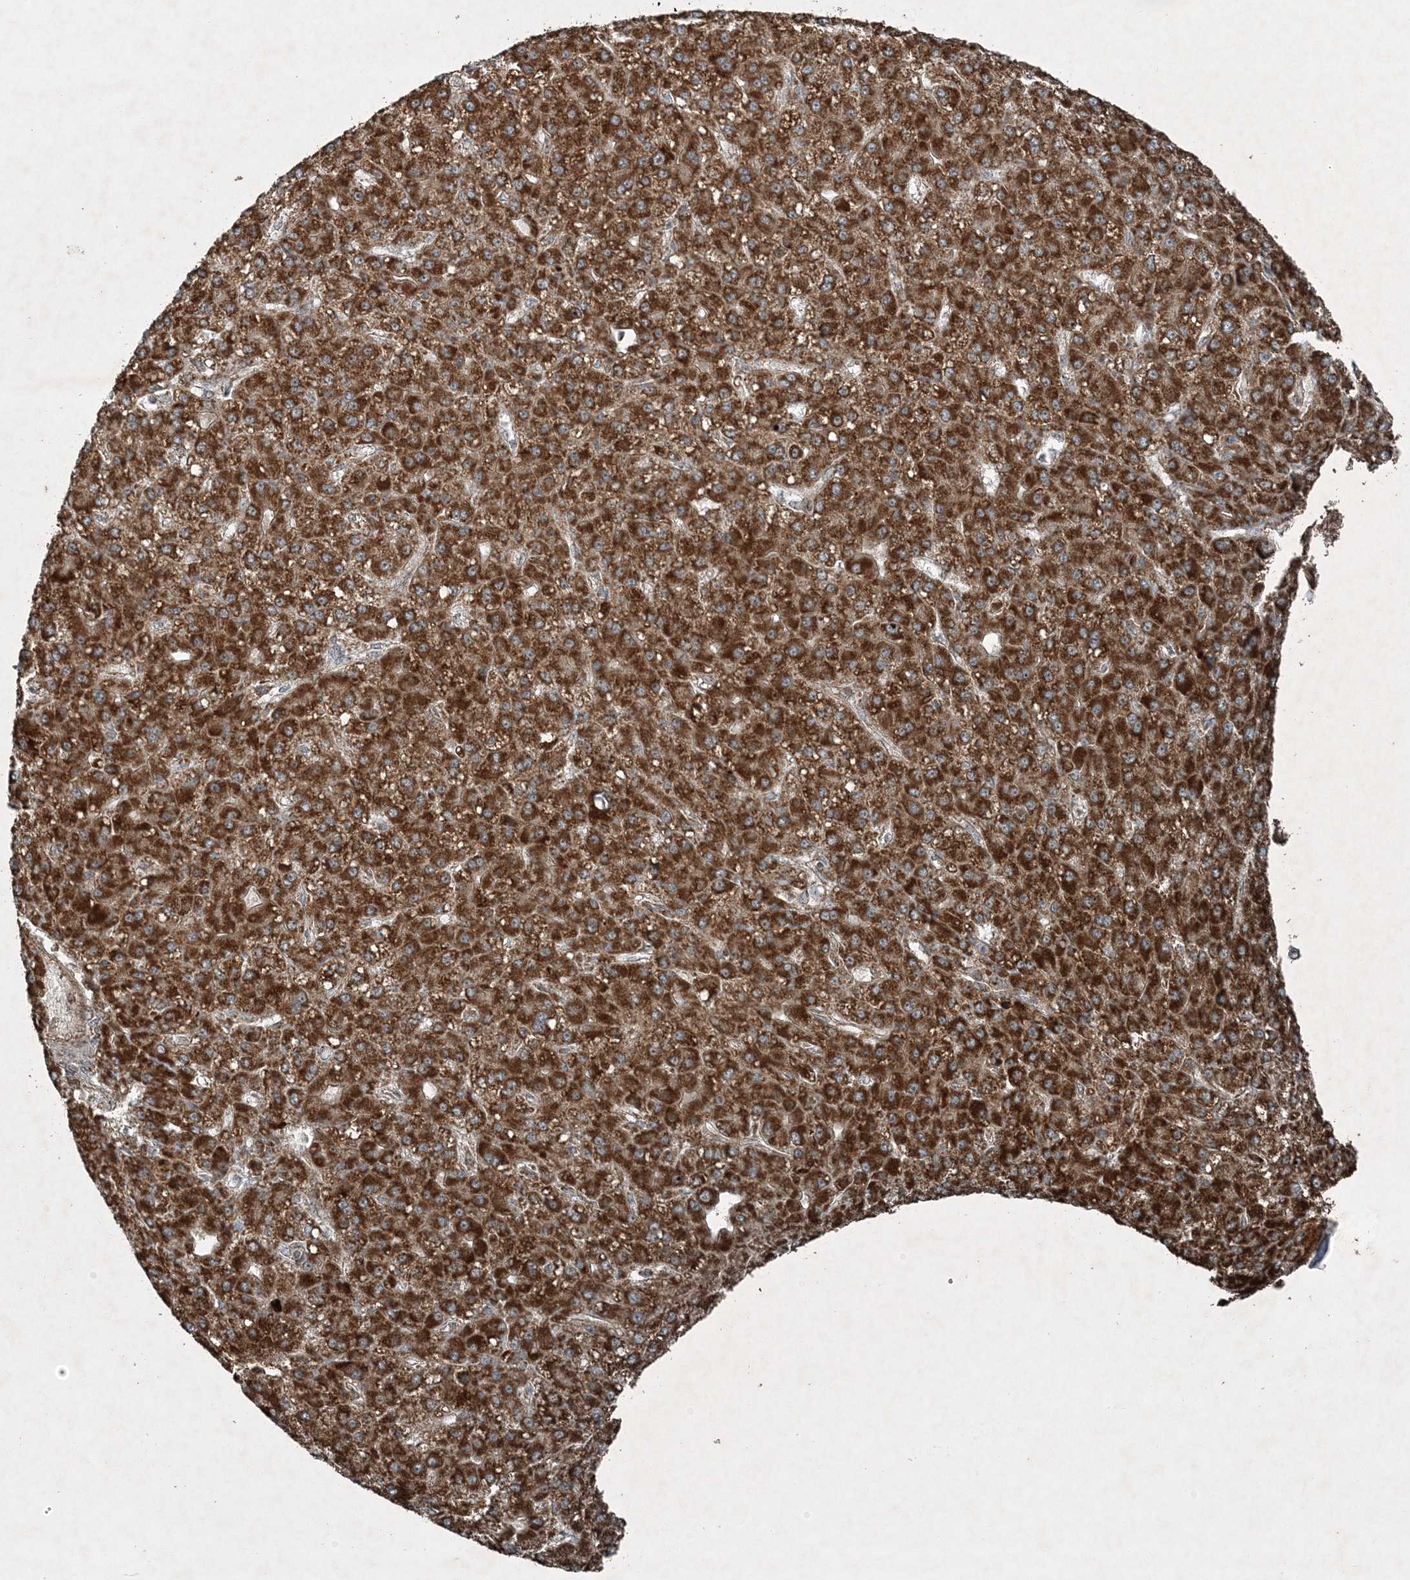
{"staining": {"intensity": "strong", "quantity": ">75%", "location": "cytoplasmic/membranous"}, "tissue": "liver cancer", "cell_type": "Tumor cells", "image_type": "cancer", "snomed": [{"axis": "morphology", "description": "Carcinoma, Hepatocellular, NOS"}, {"axis": "topography", "description": "Liver"}], "caption": "The immunohistochemical stain highlights strong cytoplasmic/membranous expression in tumor cells of liver hepatocellular carcinoma tissue.", "gene": "COPS7B", "patient": {"sex": "male", "age": 67}}